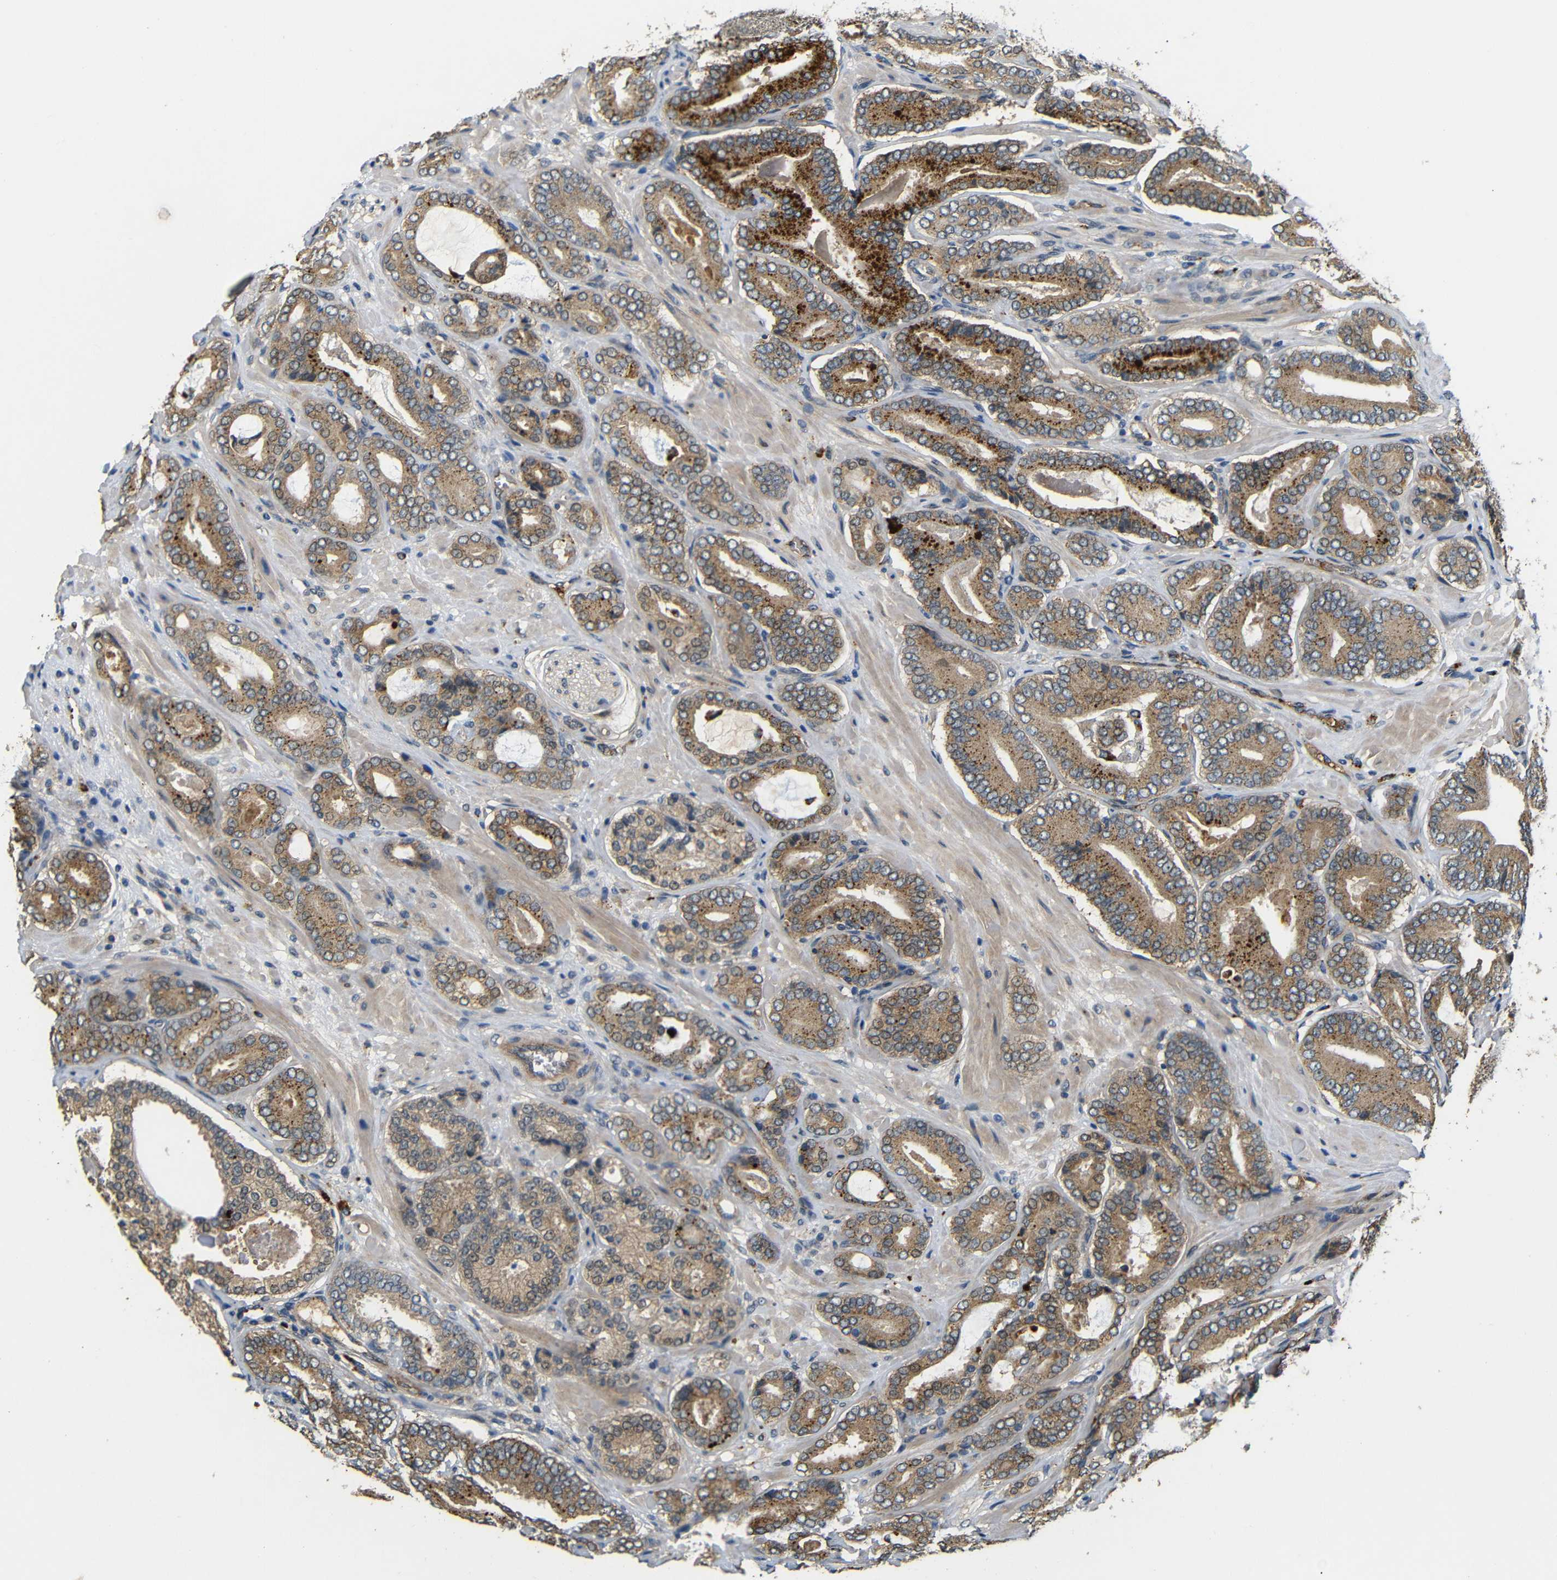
{"staining": {"intensity": "strong", "quantity": "<25%", "location": "cytoplasmic/membranous"}, "tissue": "prostate cancer", "cell_type": "Tumor cells", "image_type": "cancer", "snomed": [{"axis": "morphology", "description": "Adenocarcinoma, High grade"}, {"axis": "topography", "description": "Prostate"}], "caption": "Immunohistochemical staining of prostate cancer (adenocarcinoma (high-grade)) demonstrates strong cytoplasmic/membranous protein positivity in about <25% of tumor cells.", "gene": "ATP7A", "patient": {"sex": "male", "age": 61}}